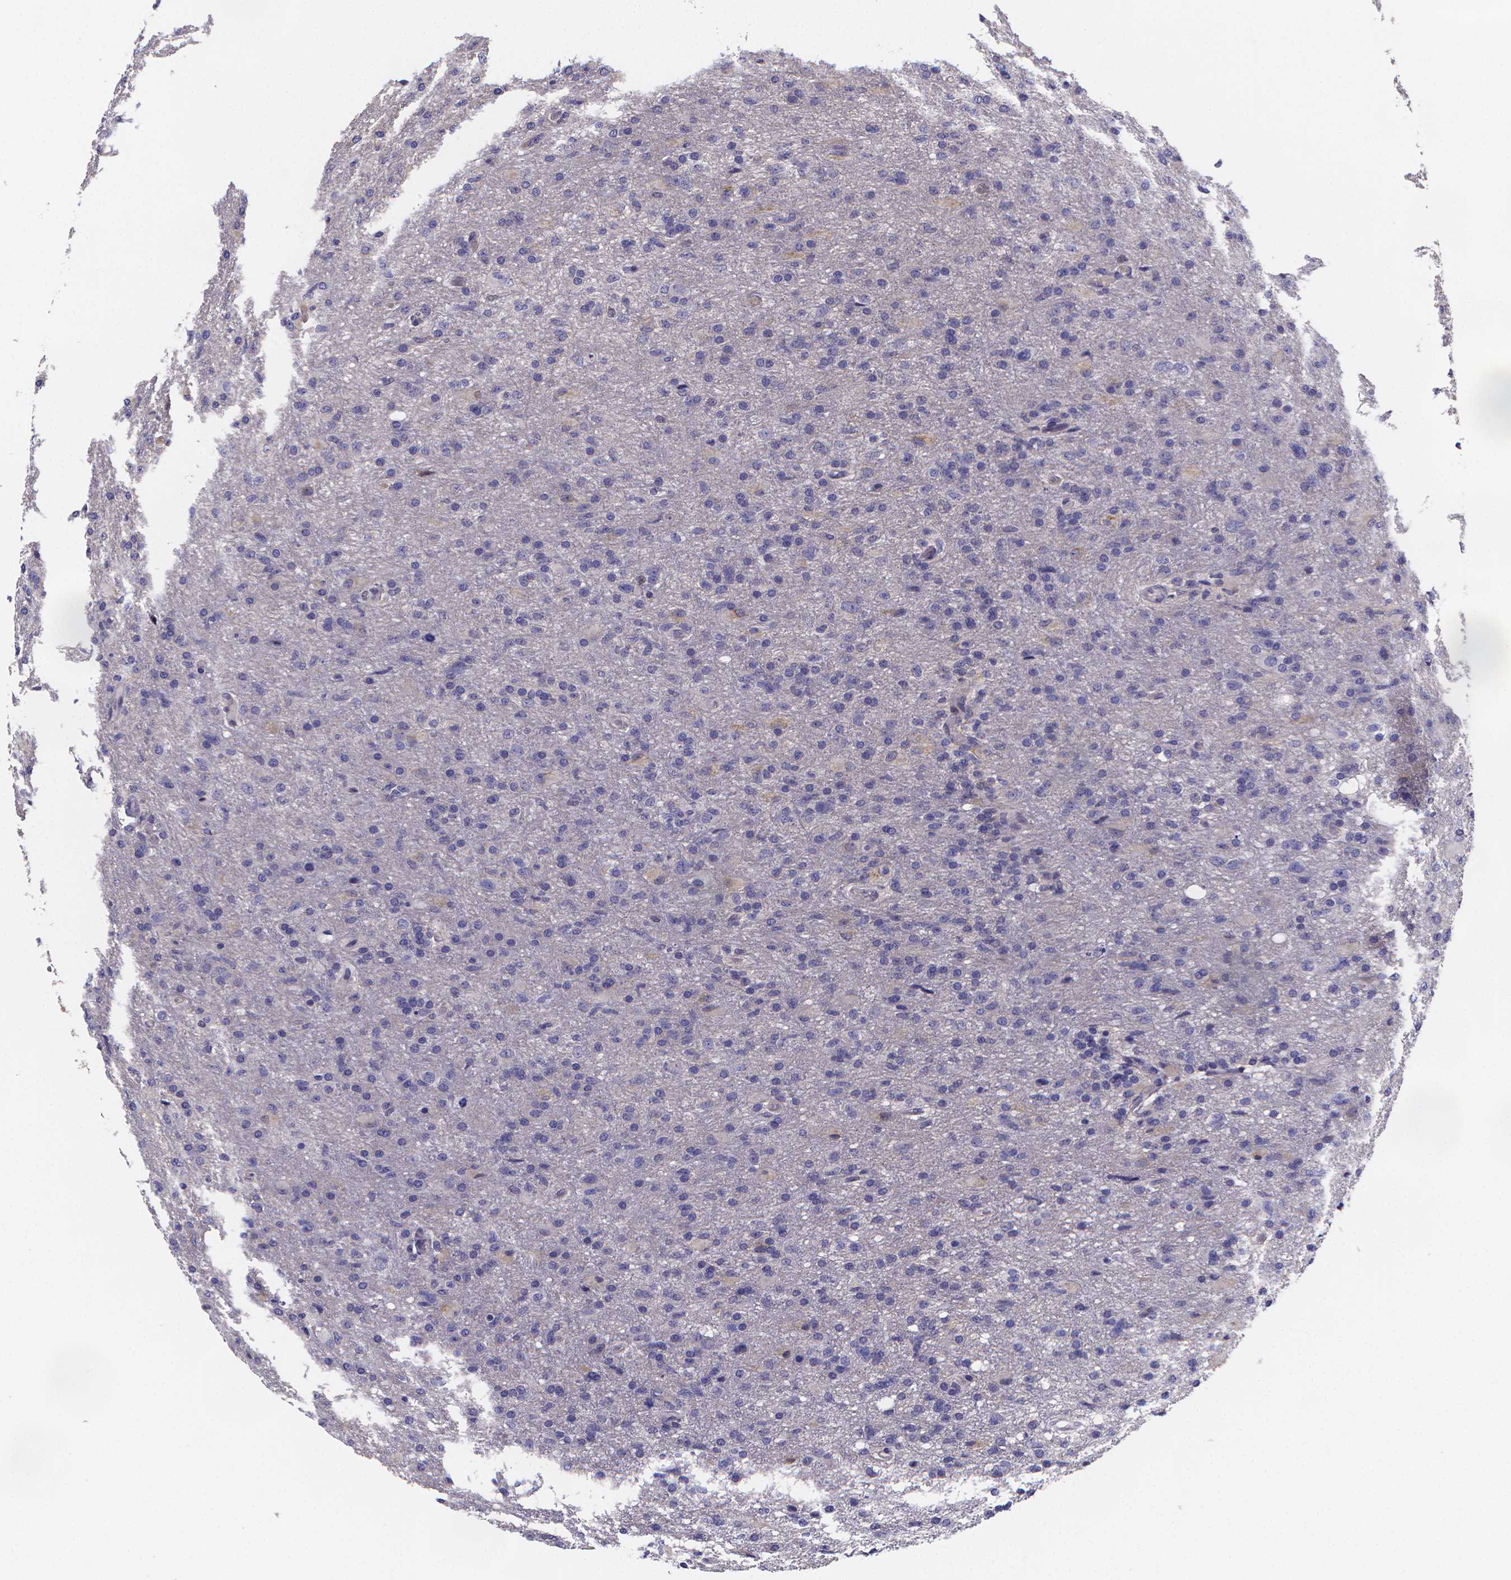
{"staining": {"intensity": "negative", "quantity": "none", "location": "none"}, "tissue": "glioma", "cell_type": "Tumor cells", "image_type": "cancer", "snomed": [{"axis": "morphology", "description": "Glioma, malignant, High grade"}, {"axis": "topography", "description": "Brain"}], "caption": "Human glioma stained for a protein using immunohistochemistry reveals no positivity in tumor cells.", "gene": "PAH", "patient": {"sex": "male", "age": 68}}